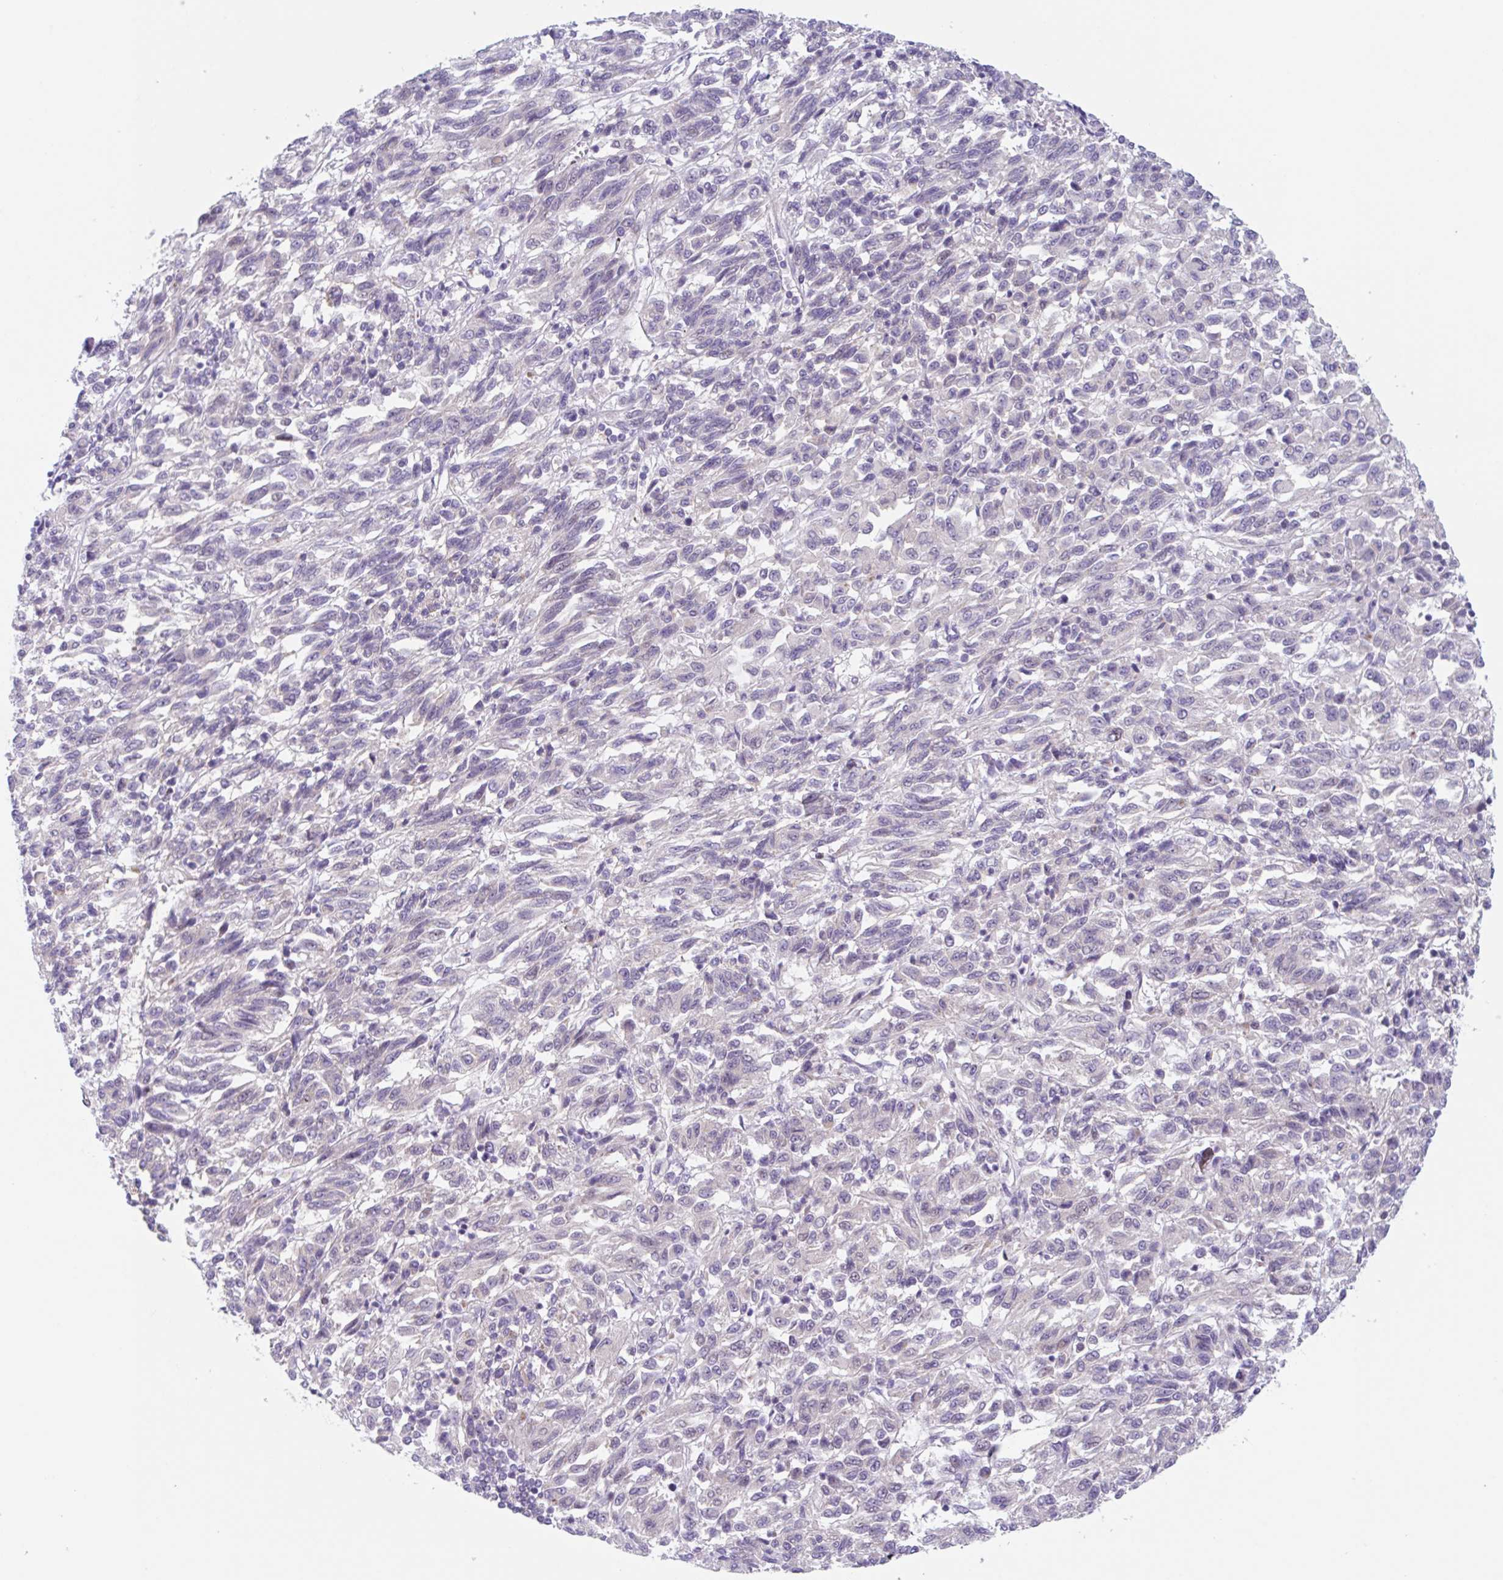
{"staining": {"intensity": "negative", "quantity": "none", "location": "none"}, "tissue": "melanoma", "cell_type": "Tumor cells", "image_type": "cancer", "snomed": [{"axis": "morphology", "description": "Malignant melanoma, Metastatic site"}, {"axis": "topography", "description": "Lung"}], "caption": "Immunohistochemistry image of melanoma stained for a protein (brown), which exhibits no positivity in tumor cells.", "gene": "TBPL2", "patient": {"sex": "male", "age": 64}}